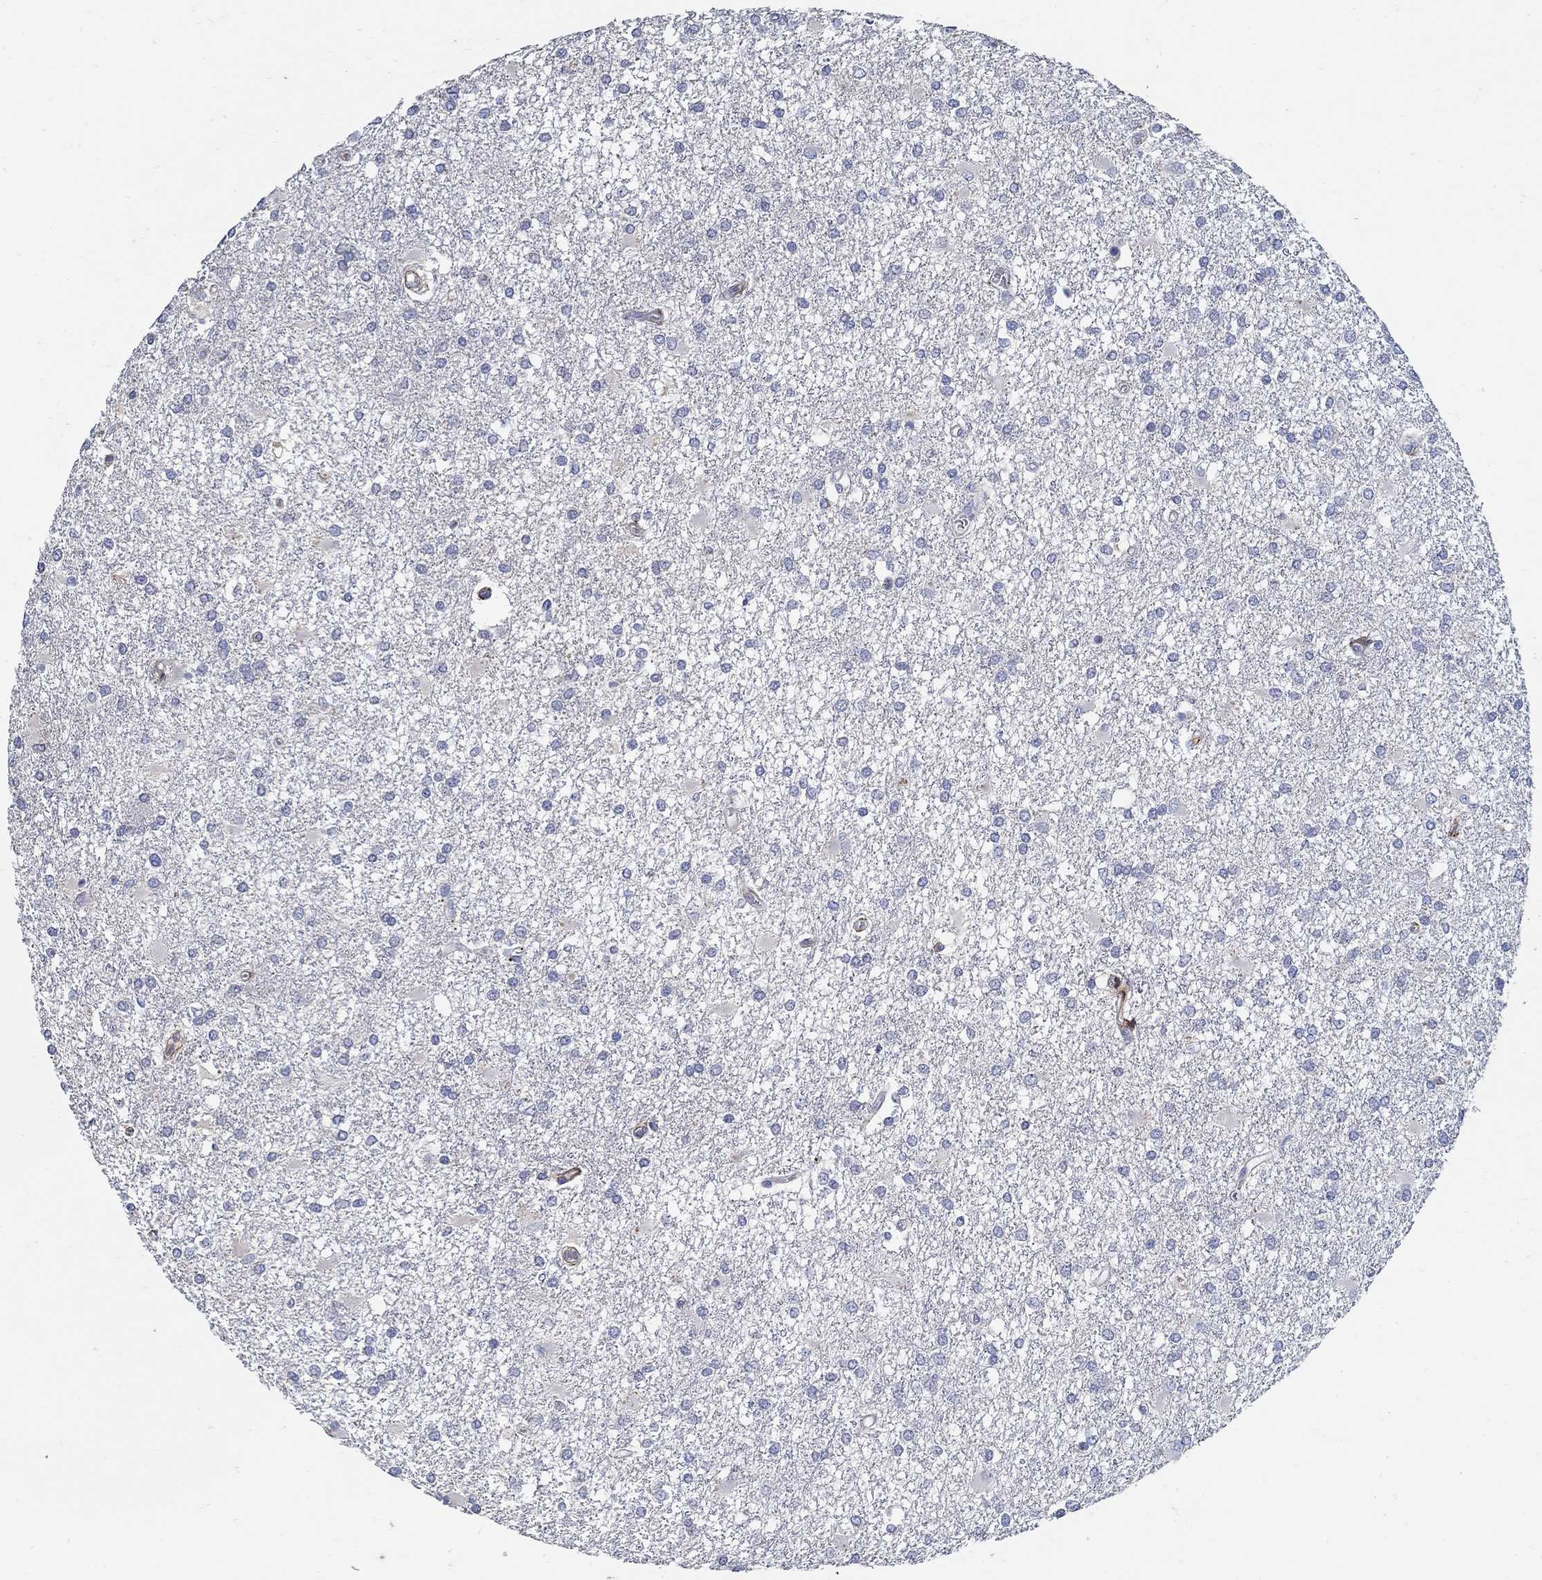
{"staining": {"intensity": "negative", "quantity": "none", "location": "none"}, "tissue": "glioma", "cell_type": "Tumor cells", "image_type": "cancer", "snomed": [{"axis": "morphology", "description": "Glioma, malignant, High grade"}, {"axis": "topography", "description": "Cerebral cortex"}], "caption": "The micrograph exhibits no staining of tumor cells in malignant glioma (high-grade).", "gene": "TGFBI", "patient": {"sex": "male", "age": 79}}